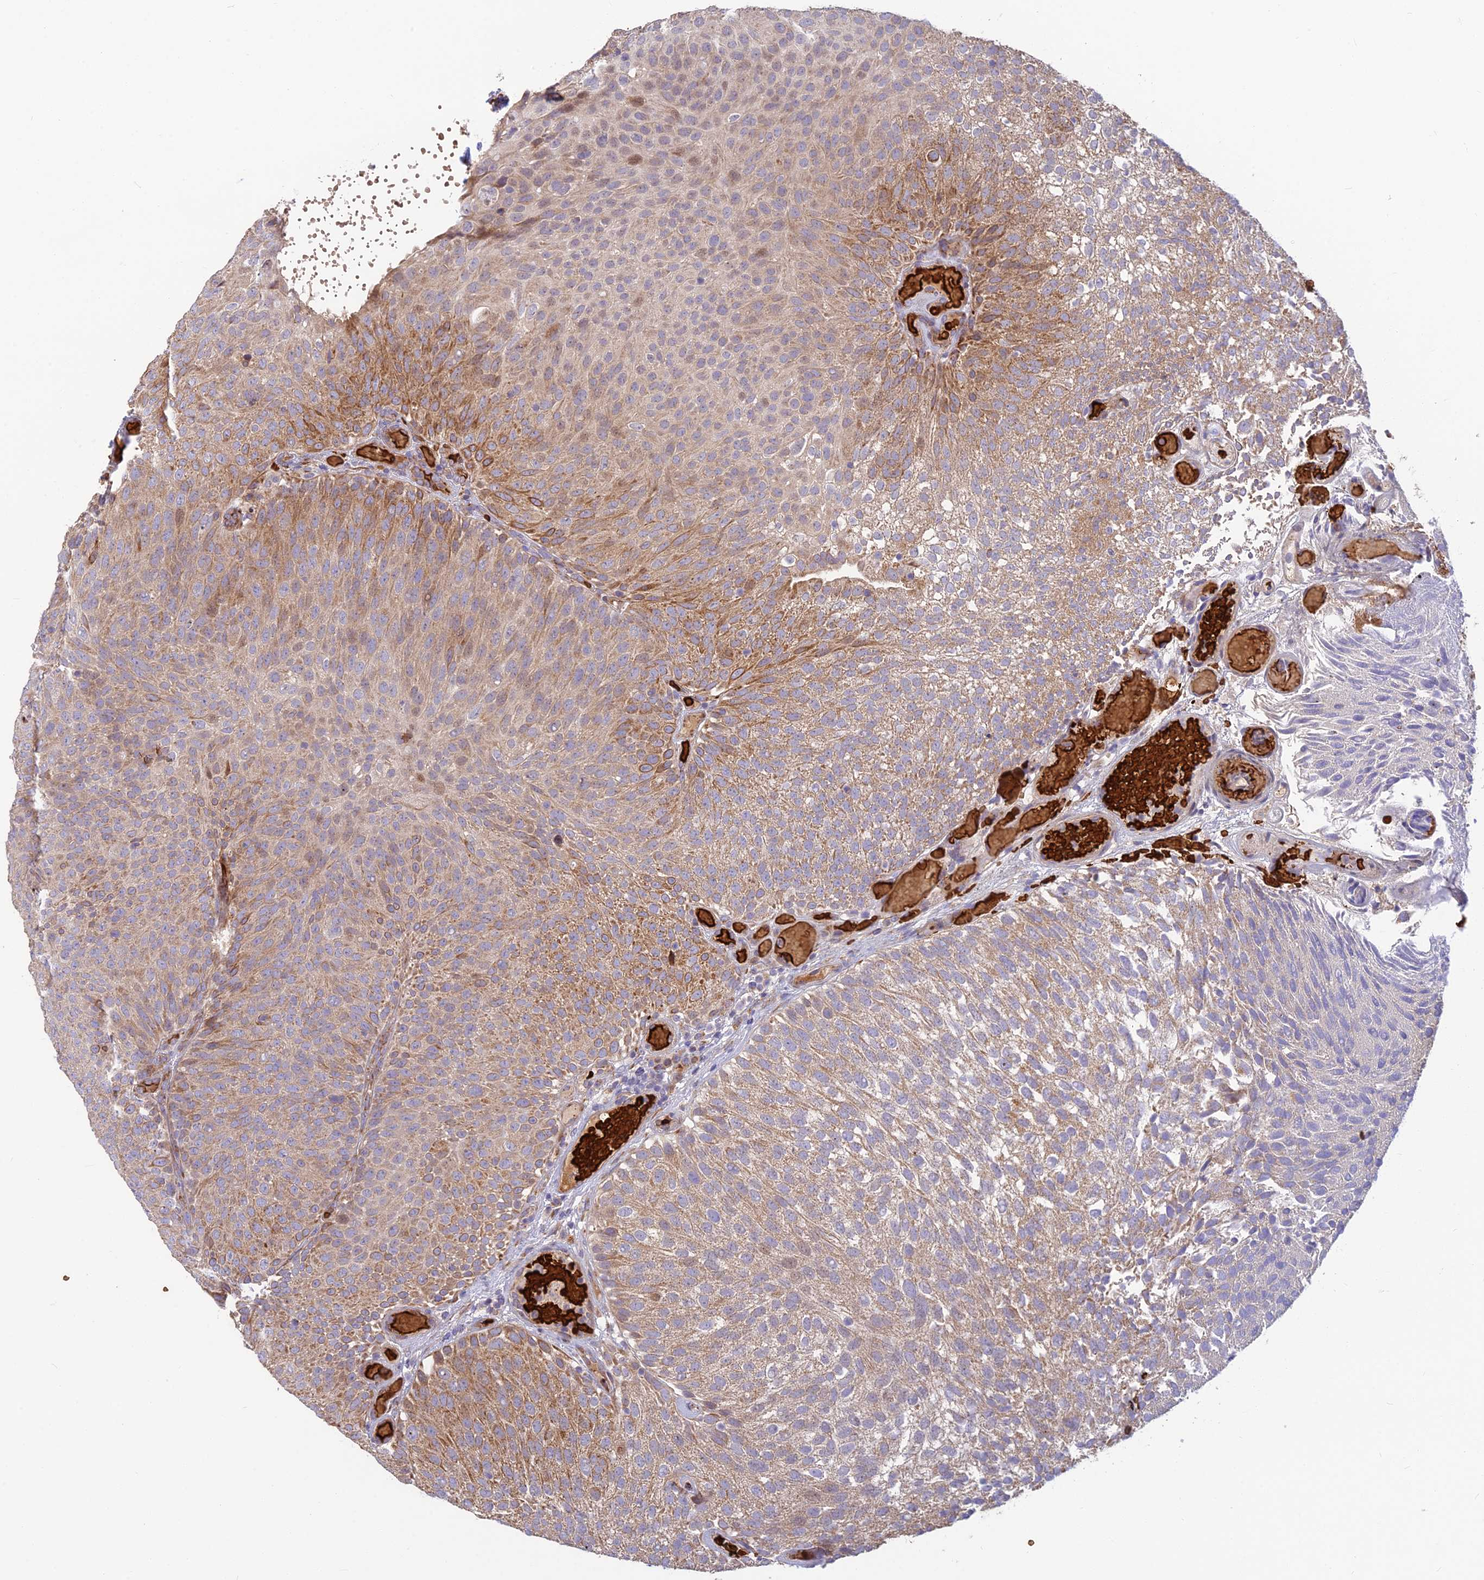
{"staining": {"intensity": "moderate", "quantity": "25%-75%", "location": "cytoplasmic/membranous"}, "tissue": "urothelial cancer", "cell_type": "Tumor cells", "image_type": "cancer", "snomed": [{"axis": "morphology", "description": "Urothelial carcinoma, Low grade"}, {"axis": "topography", "description": "Urinary bladder"}], "caption": "Urothelial cancer stained with a brown dye shows moderate cytoplasmic/membranous positive positivity in approximately 25%-75% of tumor cells.", "gene": "UFSP2", "patient": {"sex": "male", "age": 78}}